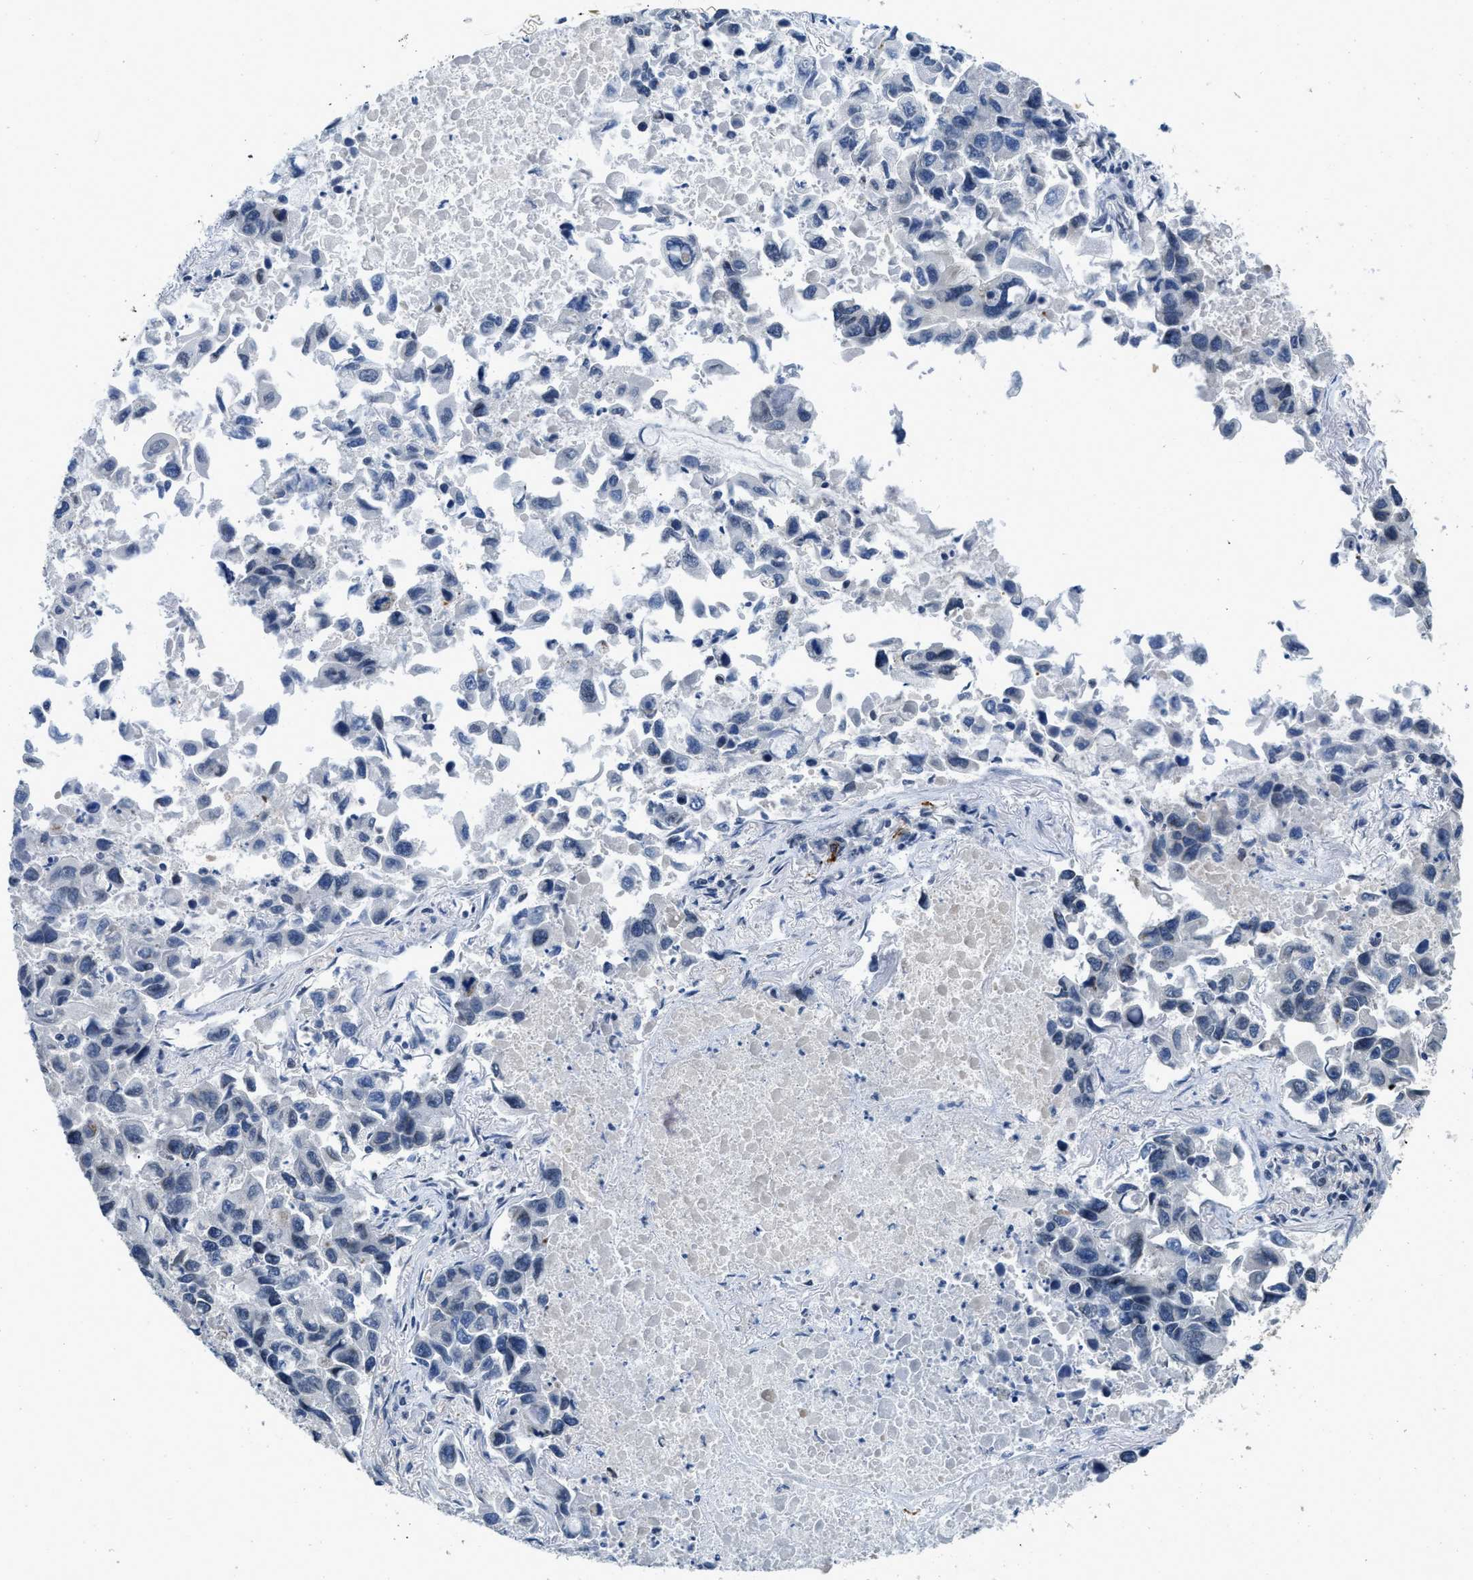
{"staining": {"intensity": "negative", "quantity": "none", "location": "none"}, "tissue": "lung cancer", "cell_type": "Tumor cells", "image_type": "cancer", "snomed": [{"axis": "morphology", "description": "Adenocarcinoma, NOS"}, {"axis": "topography", "description": "Lung"}], "caption": "Image shows no significant protein positivity in tumor cells of lung cancer (adenocarcinoma).", "gene": "TES", "patient": {"sex": "male", "age": 64}}